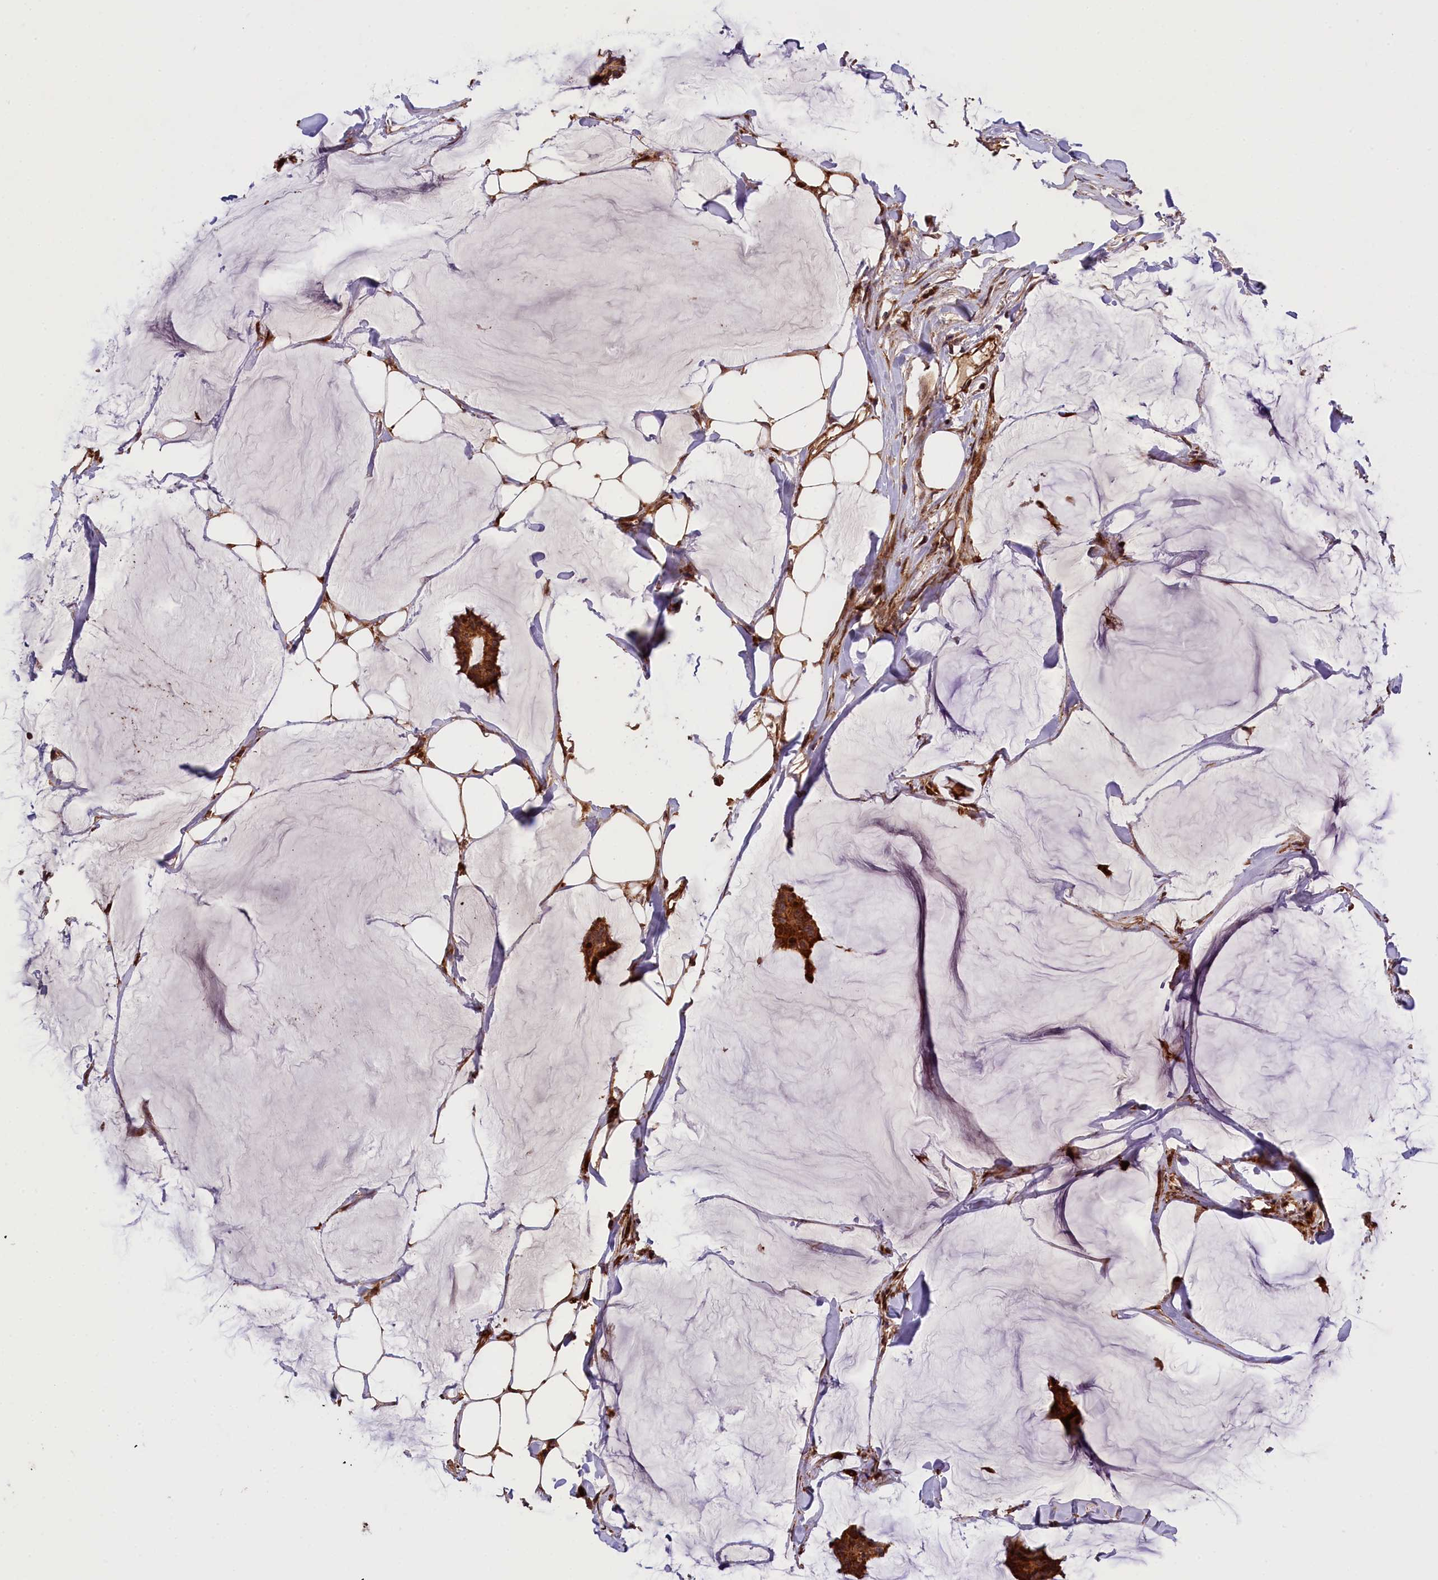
{"staining": {"intensity": "strong", "quantity": ">75%", "location": "cytoplasmic/membranous"}, "tissue": "breast cancer", "cell_type": "Tumor cells", "image_type": "cancer", "snomed": [{"axis": "morphology", "description": "Duct carcinoma"}, {"axis": "topography", "description": "Breast"}], "caption": "Immunohistochemical staining of human breast cancer (invasive ductal carcinoma) displays strong cytoplasmic/membranous protein staining in about >75% of tumor cells.", "gene": "DNAJB9", "patient": {"sex": "female", "age": 93}}